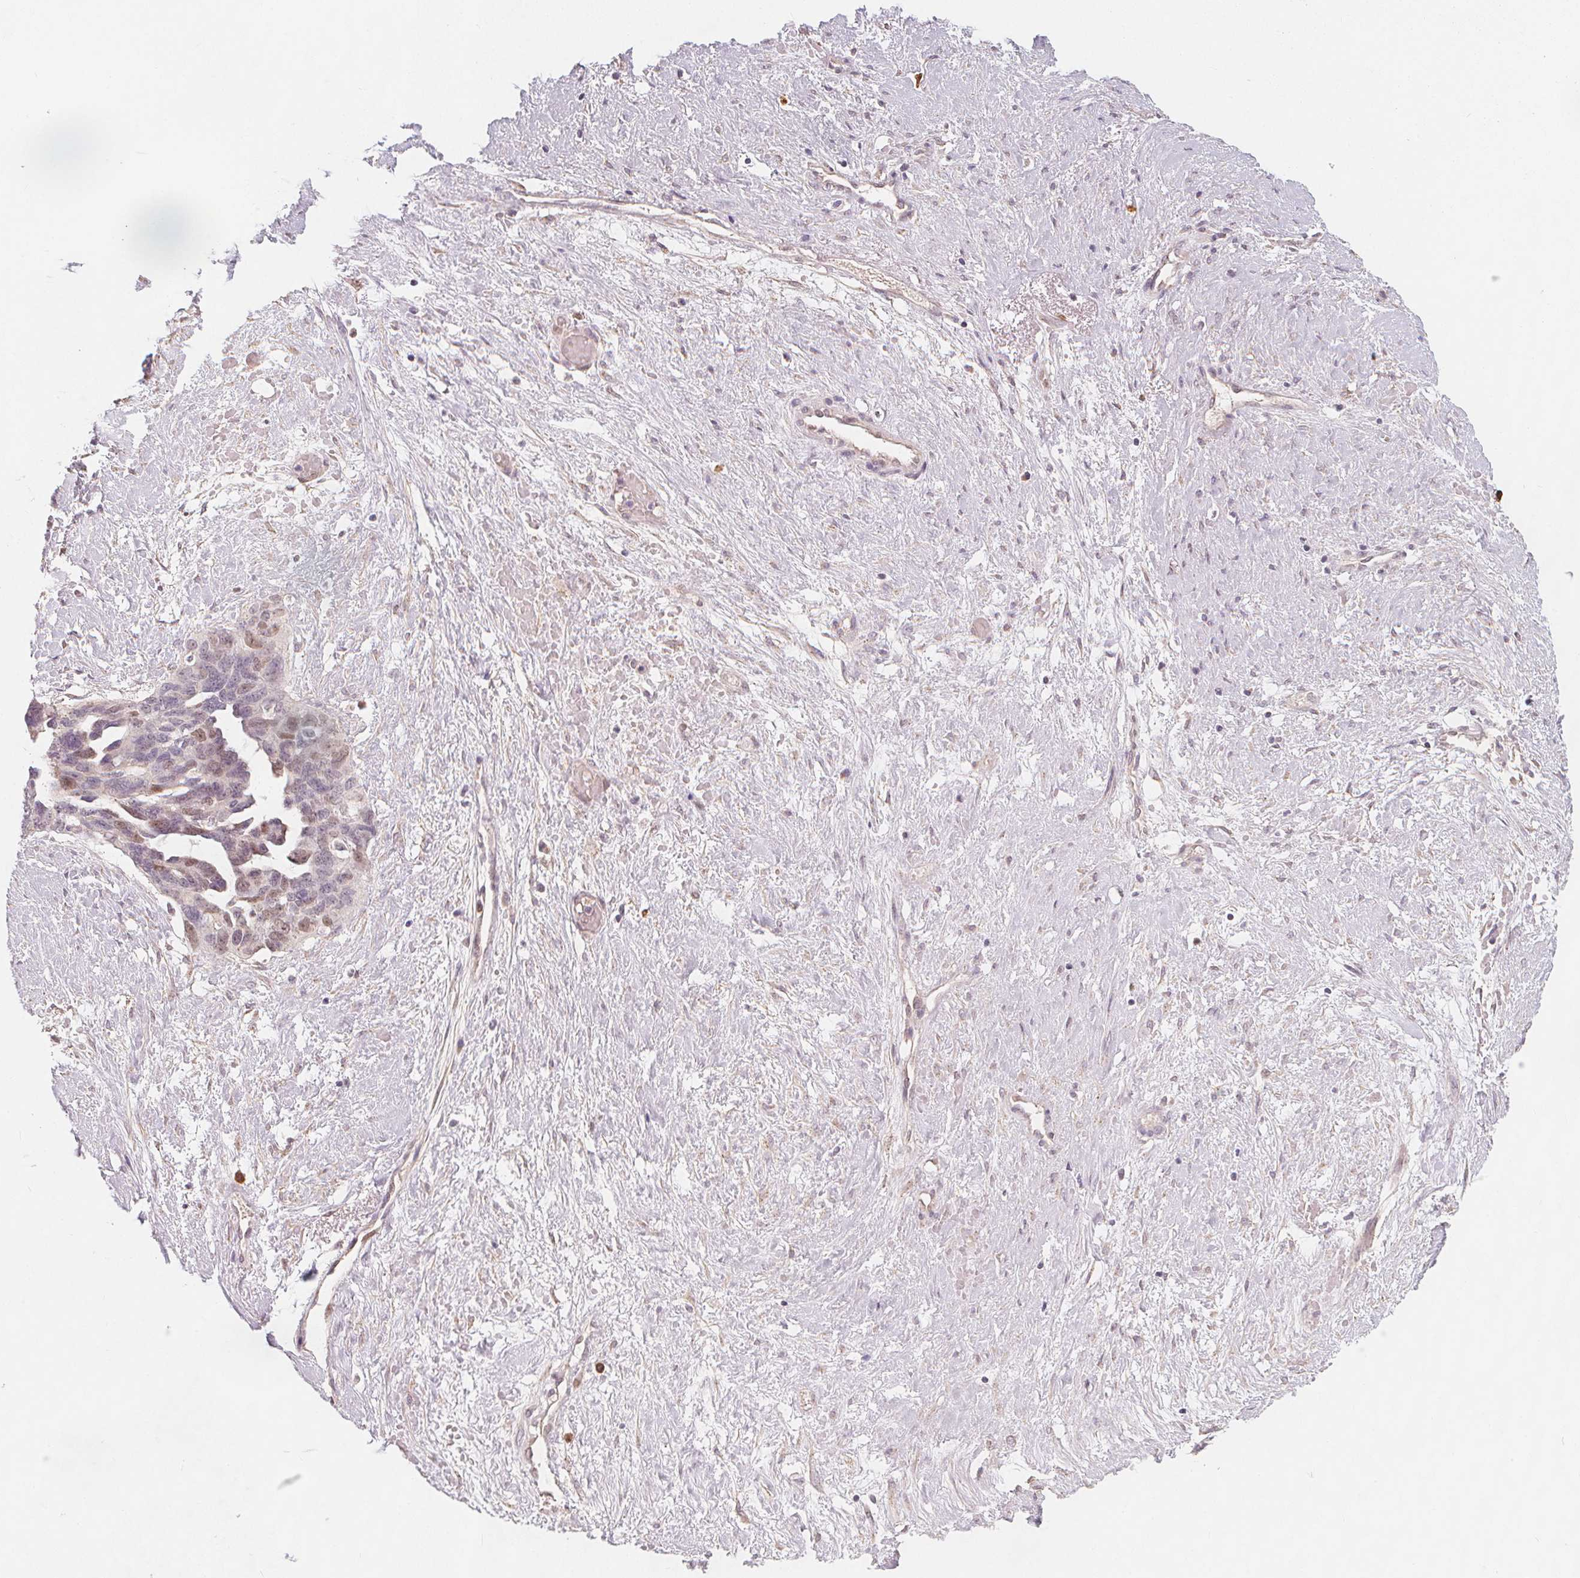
{"staining": {"intensity": "weak", "quantity": "<25%", "location": "nuclear"}, "tissue": "ovarian cancer", "cell_type": "Tumor cells", "image_type": "cancer", "snomed": [{"axis": "morphology", "description": "Cystadenocarcinoma, serous, NOS"}, {"axis": "topography", "description": "Ovary"}], "caption": "There is no significant staining in tumor cells of ovarian cancer.", "gene": "TIPIN", "patient": {"sex": "female", "age": 69}}